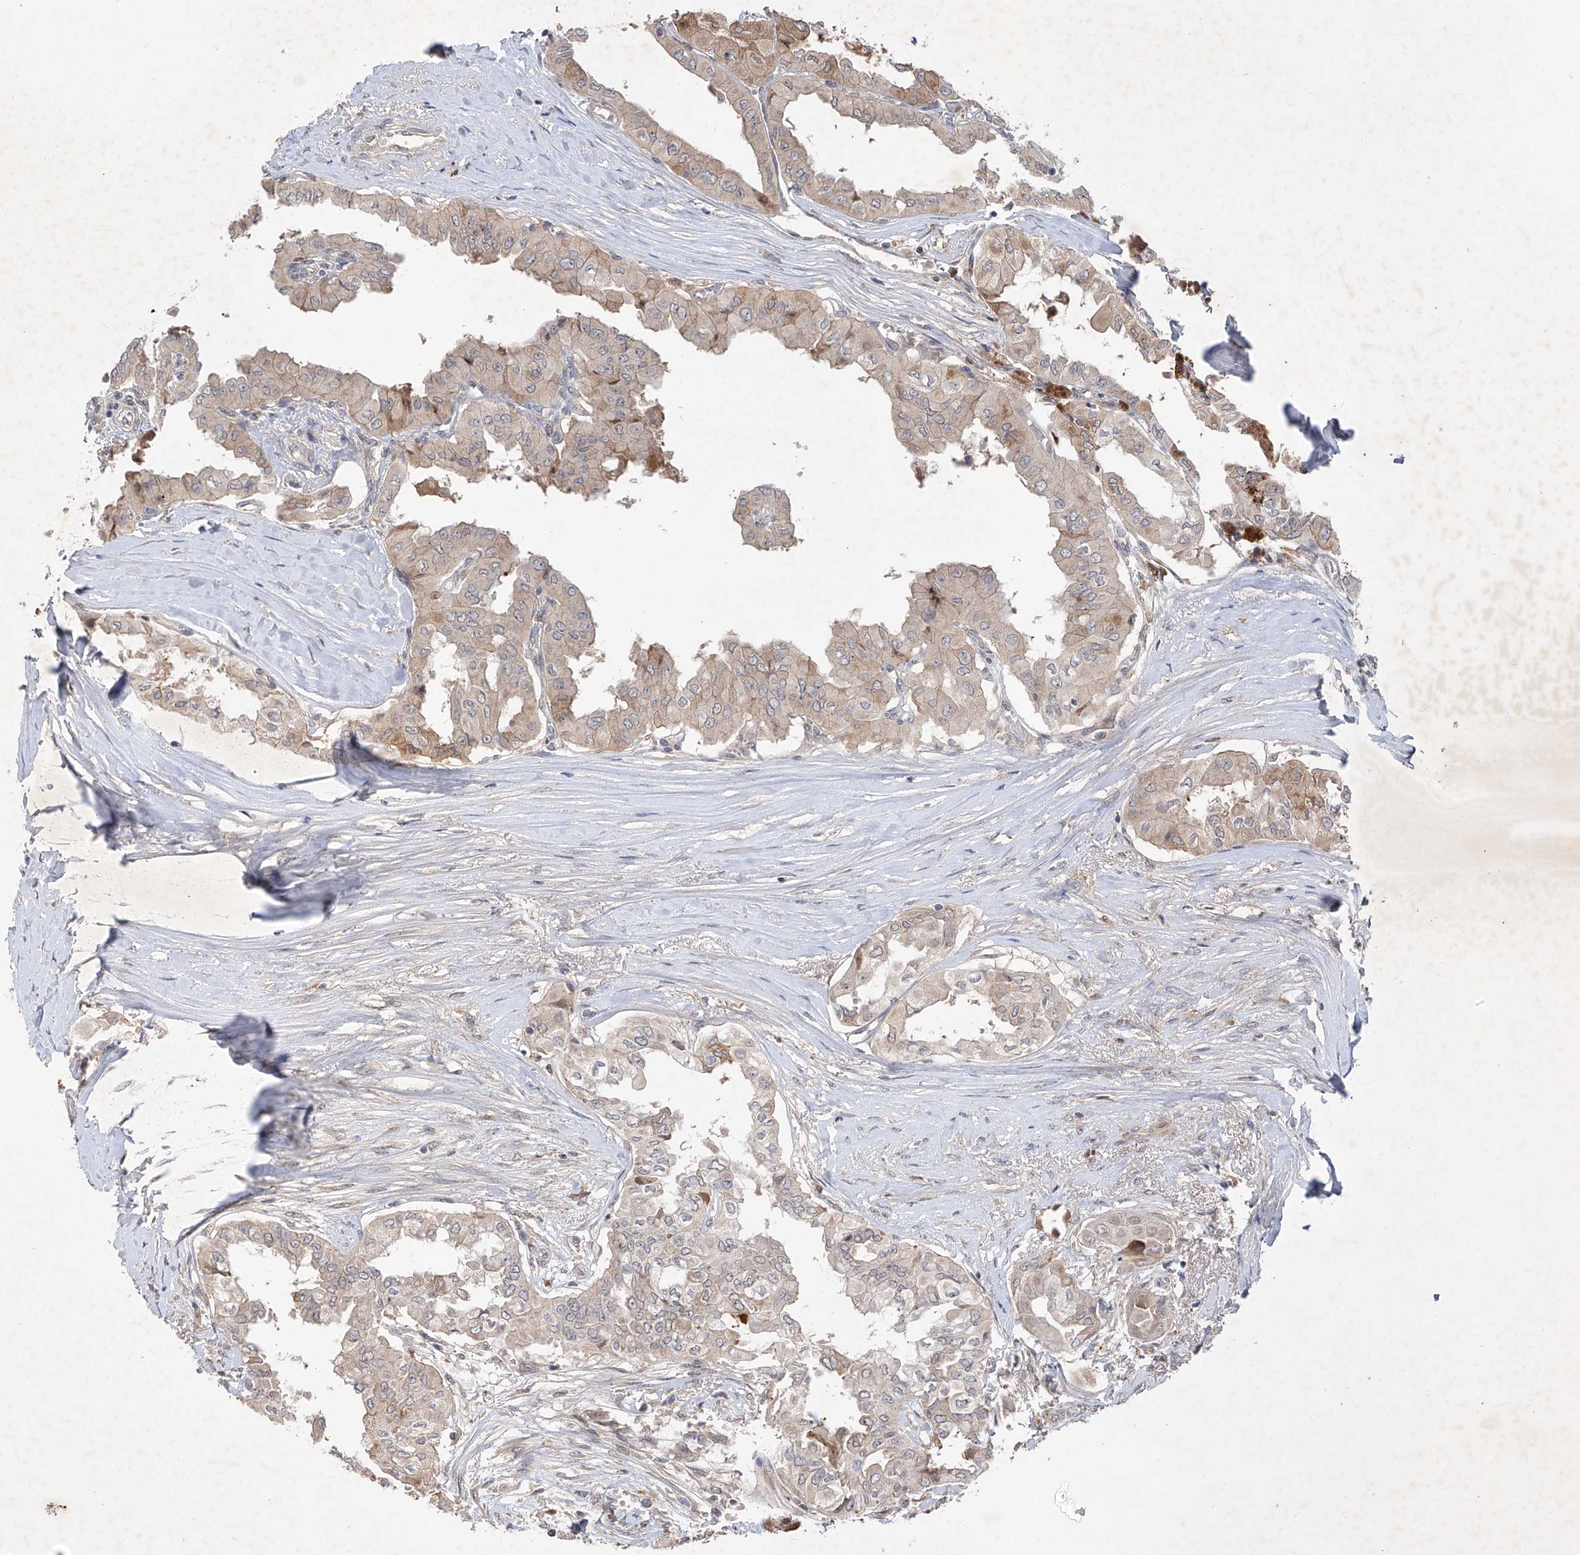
{"staining": {"intensity": "weak", "quantity": "25%-75%", "location": "cytoplasmic/membranous"}, "tissue": "thyroid cancer", "cell_type": "Tumor cells", "image_type": "cancer", "snomed": [{"axis": "morphology", "description": "Papillary adenocarcinoma, NOS"}, {"axis": "topography", "description": "Thyroid gland"}], "caption": "Weak cytoplasmic/membranous protein positivity is seen in about 25%-75% of tumor cells in thyroid cancer. (IHC, brightfield microscopy, high magnification).", "gene": "FAM135A", "patient": {"sex": "female", "age": 59}}